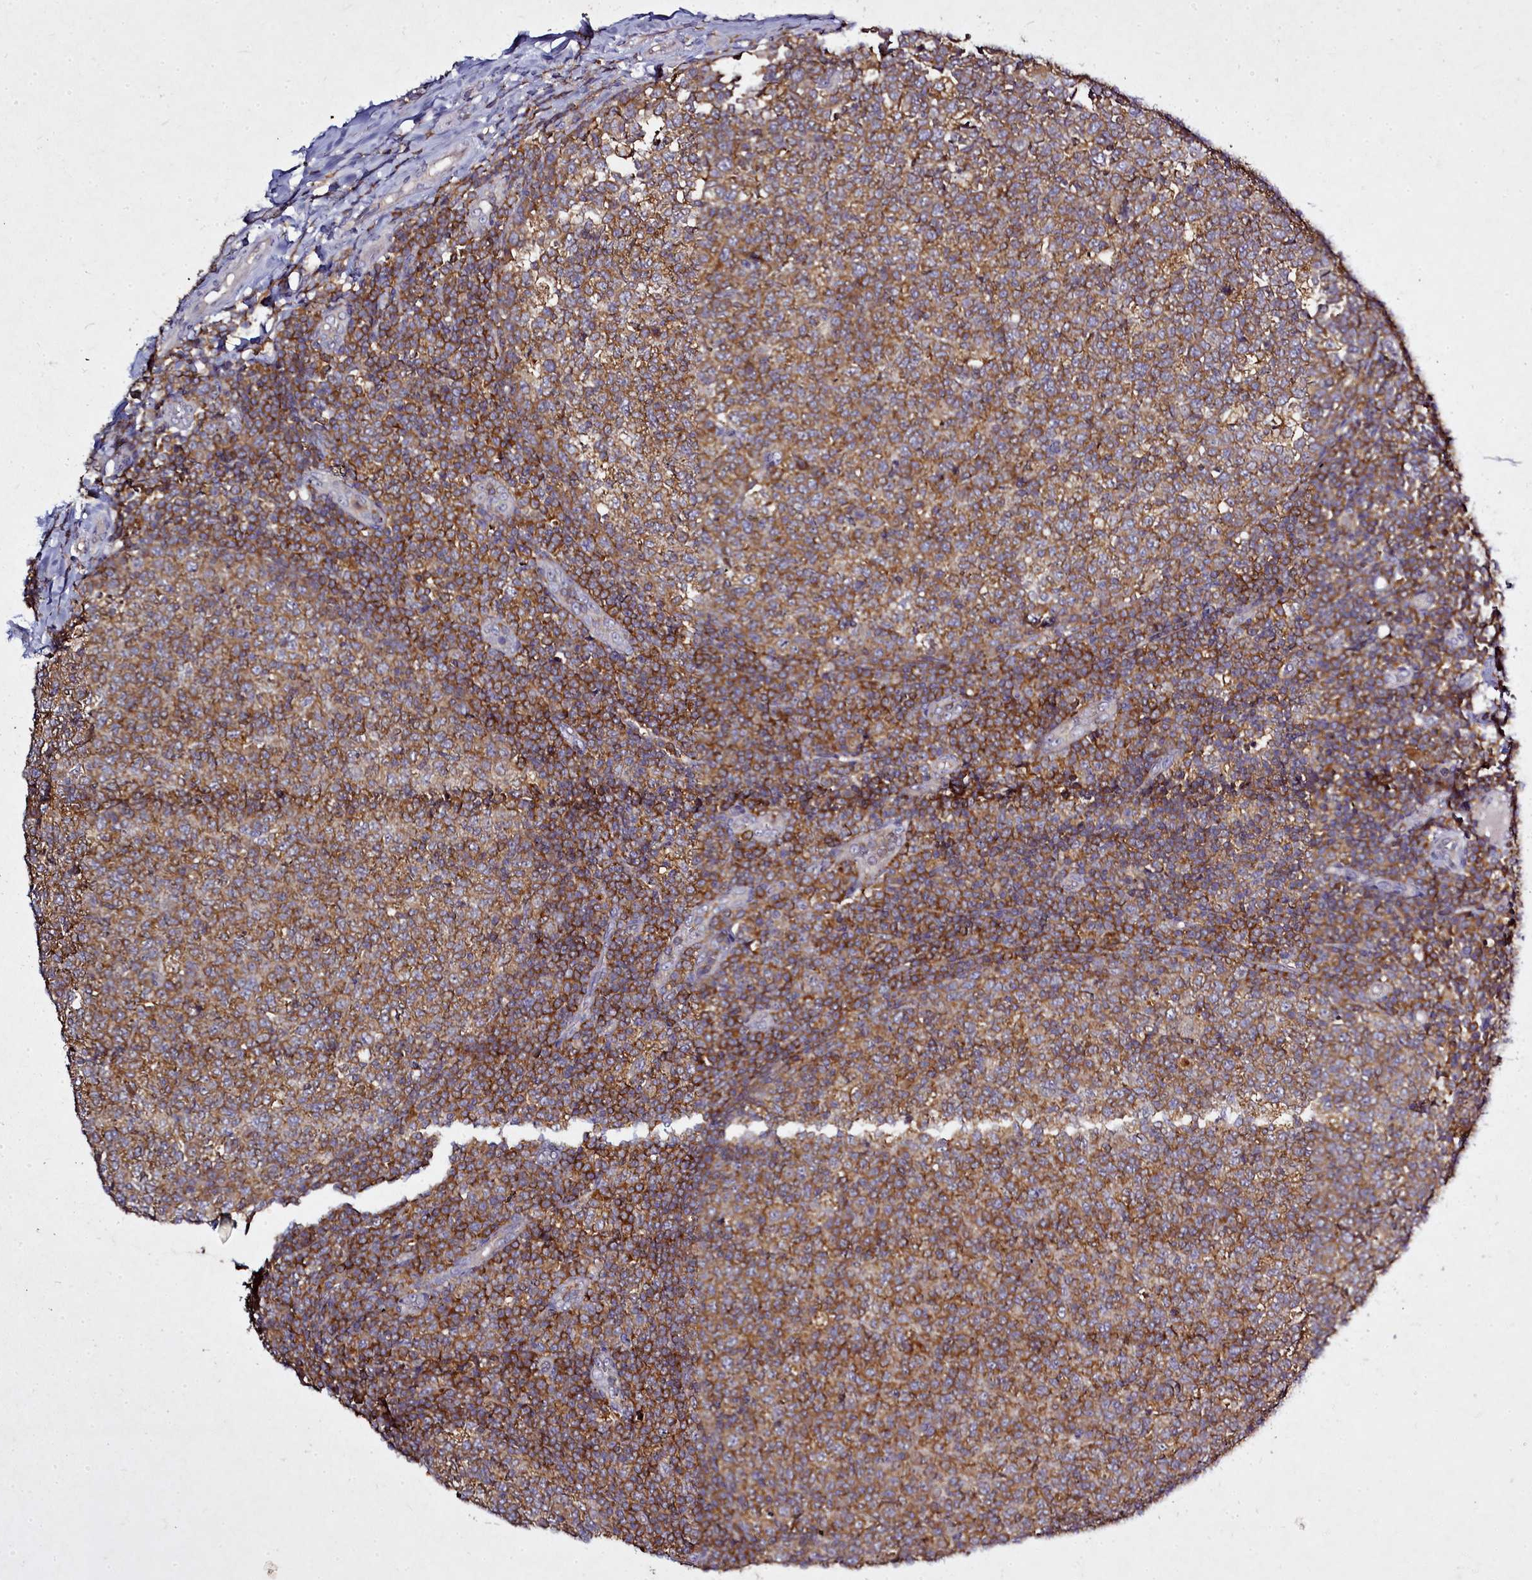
{"staining": {"intensity": "moderate", "quantity": ">75%", "location": "cytoplasmic/membranous"}, "tissue": "tonsil", "cell_type": "Germinal center cells", "image_type": "normal", "snomed": [{"axis": "morphology", "description": "Normal tissue, NOS"}, {"axis": "topography", "description": "Tonsil"}], "caption": "This photomicrograph reveals IHC staining of benign tonsil, with medium moderate cytoplasmic/membranous expression in about >75% of germinal center cells.", "gene": "NCKAP1L", "patient": {"sex": "female", "age": 19}}